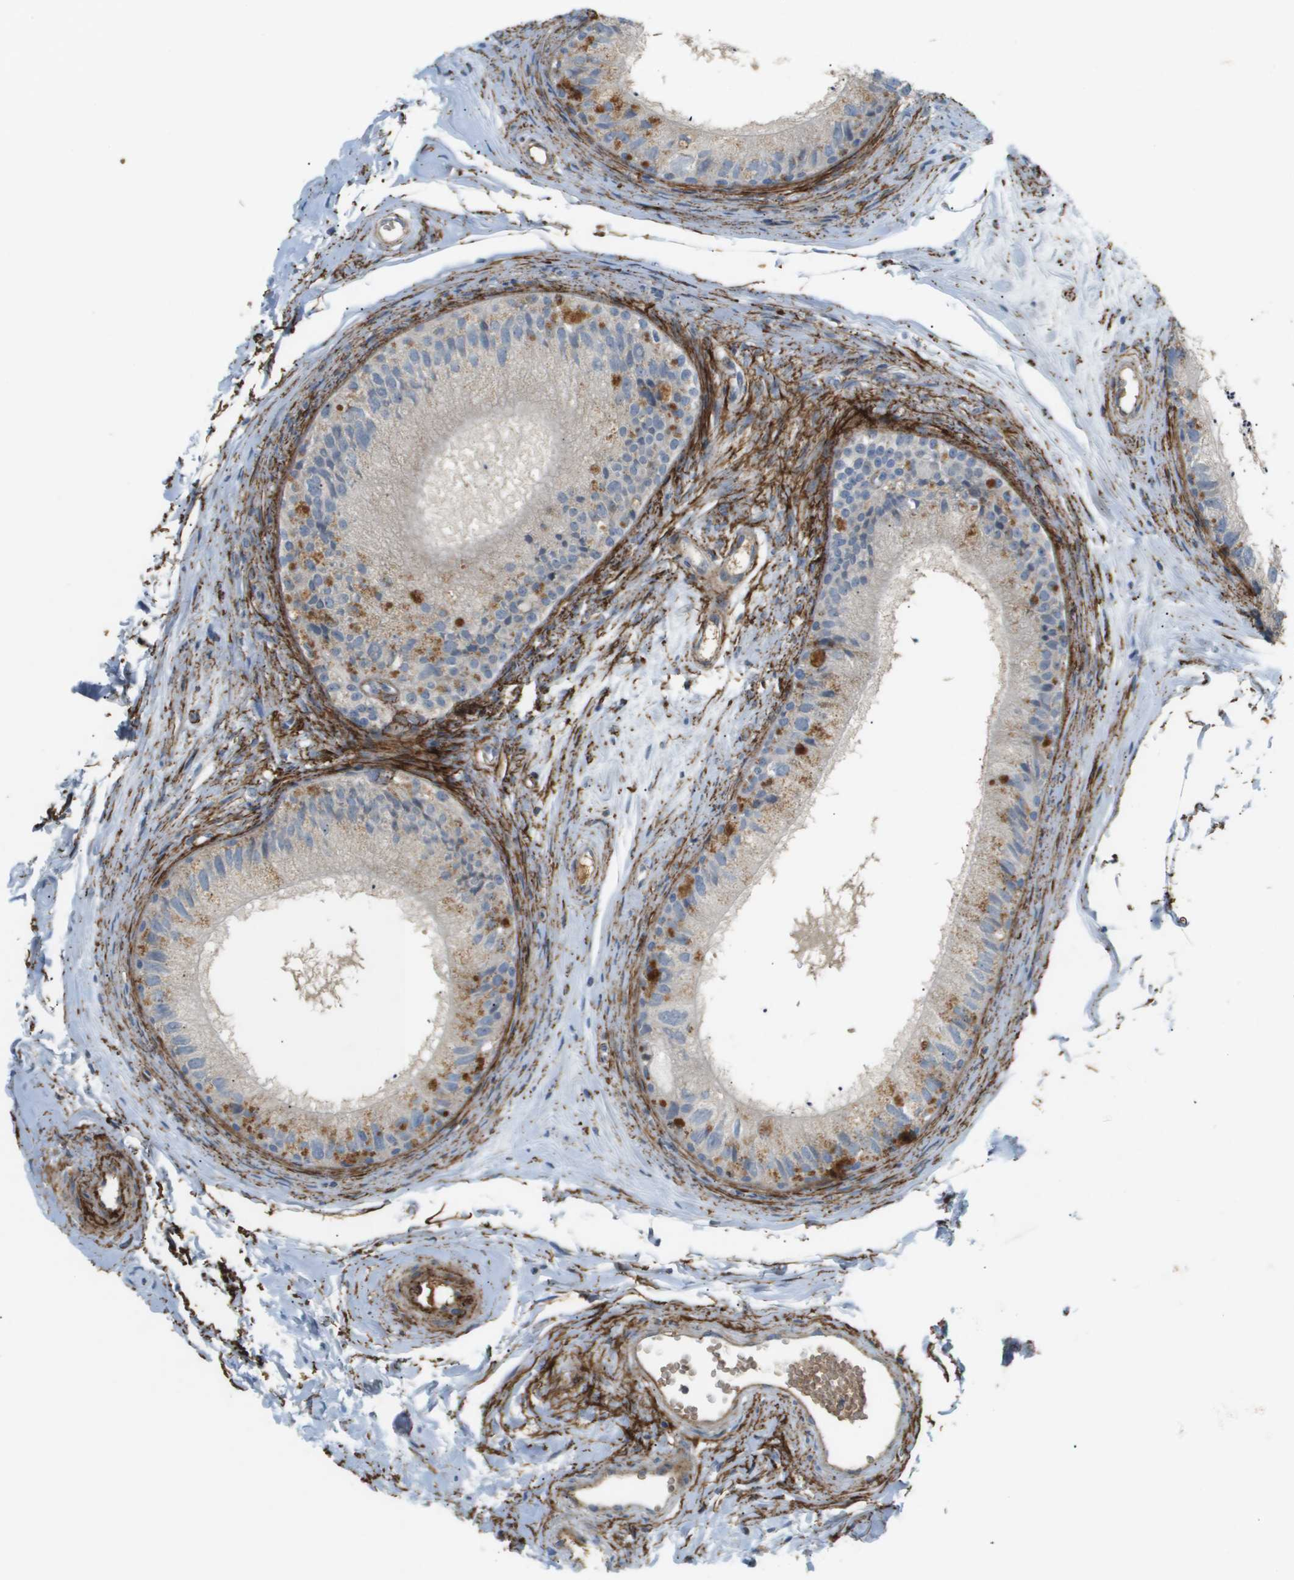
{"staining": {"intensity": "weak", "quantity": "<25%", "location": "cytoplasmic/membranous"}, "tissue": "epididymis", "cell_type": "Glandular cells", "image_type": "normal", "snomed": [{"axis": "morphology", "description": "Normal tissue, NOS"}, {"axis": "topography", "description": "Epididymis"}], "caption": "Epididymis stained for a protein using IHC displays no expression glandular cells.", "gene": "VTN", "patient": {"sex": "male", "age": 56}}